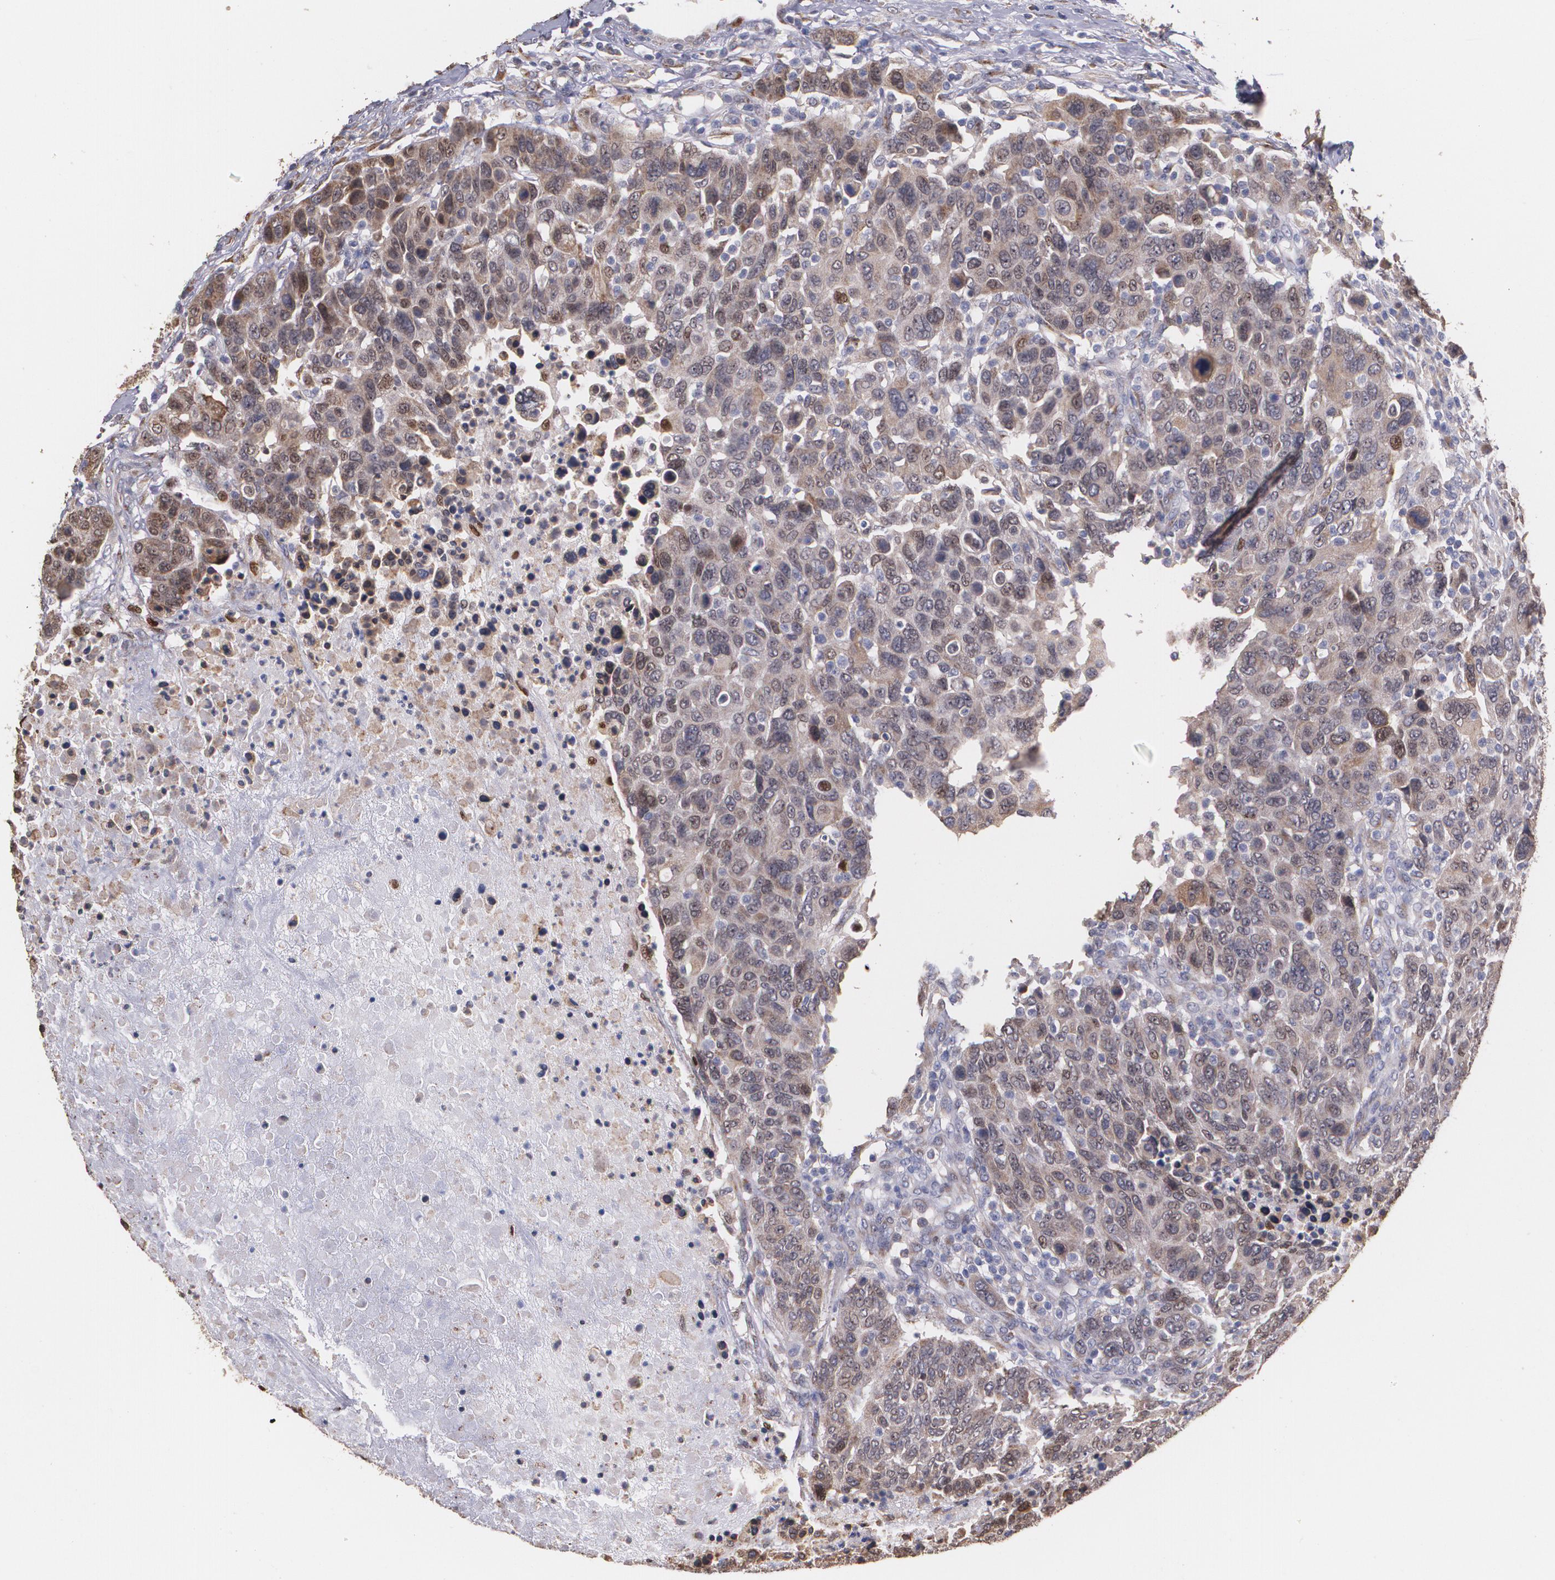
{"staining": {"intensity": "moderate", "quantity": ">75%", "location": "cytoplasmic/membranous"}, "tissue": "breast cancer", "cell_type": "Tumor cells", "image_type": "cancer", "snomed": [{"axis": "morphology", "description": "Duct carcinoma"}, {"axis": "topography", "description": "Breast"}], "caption": "Brown immunohistochemical staining in intraductal carcinoma (breast) displays moderate cytoplasmic/membranous positivity in approximately >75% of tumor cells.", "gene": "ATF3", "patient": {"sex": "female", "age": 37}}